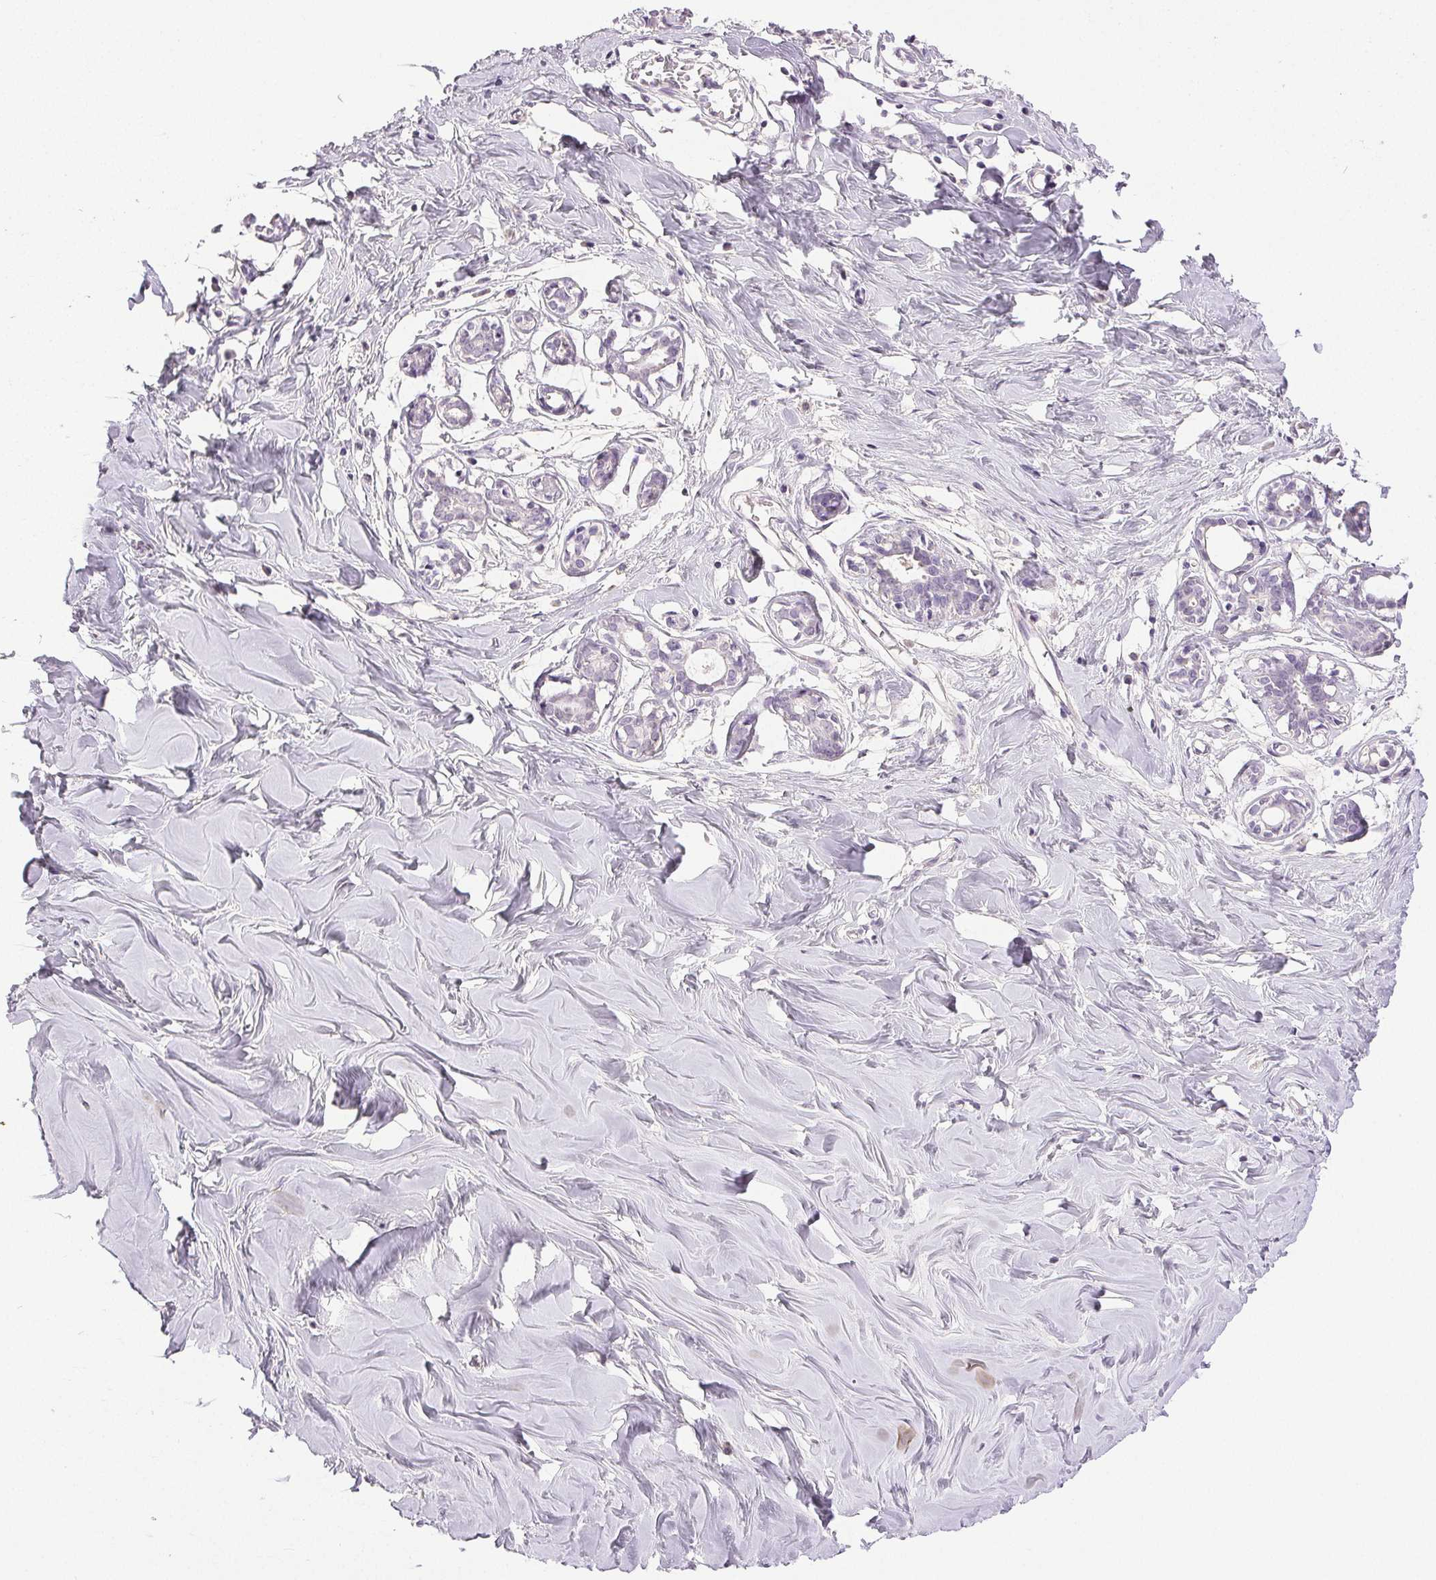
{"staining": {"intensity": "negative", "quantity": "none", "location": "none"}, "tissue": "breast", "cell_type": "Adipocytes", "image_type": "normal", "snomed": [{"axis": "morphology", "description": "Normal tissue, NOS"}, {"axis": "topography", "description": "Breast"}], "caption": "Adipocytes are negative for brown protein staining in unremarkable breast. Nuclei are stained in blue.", "gene": "PLCB1", "patient": {"sex": "female", "age": 27}}